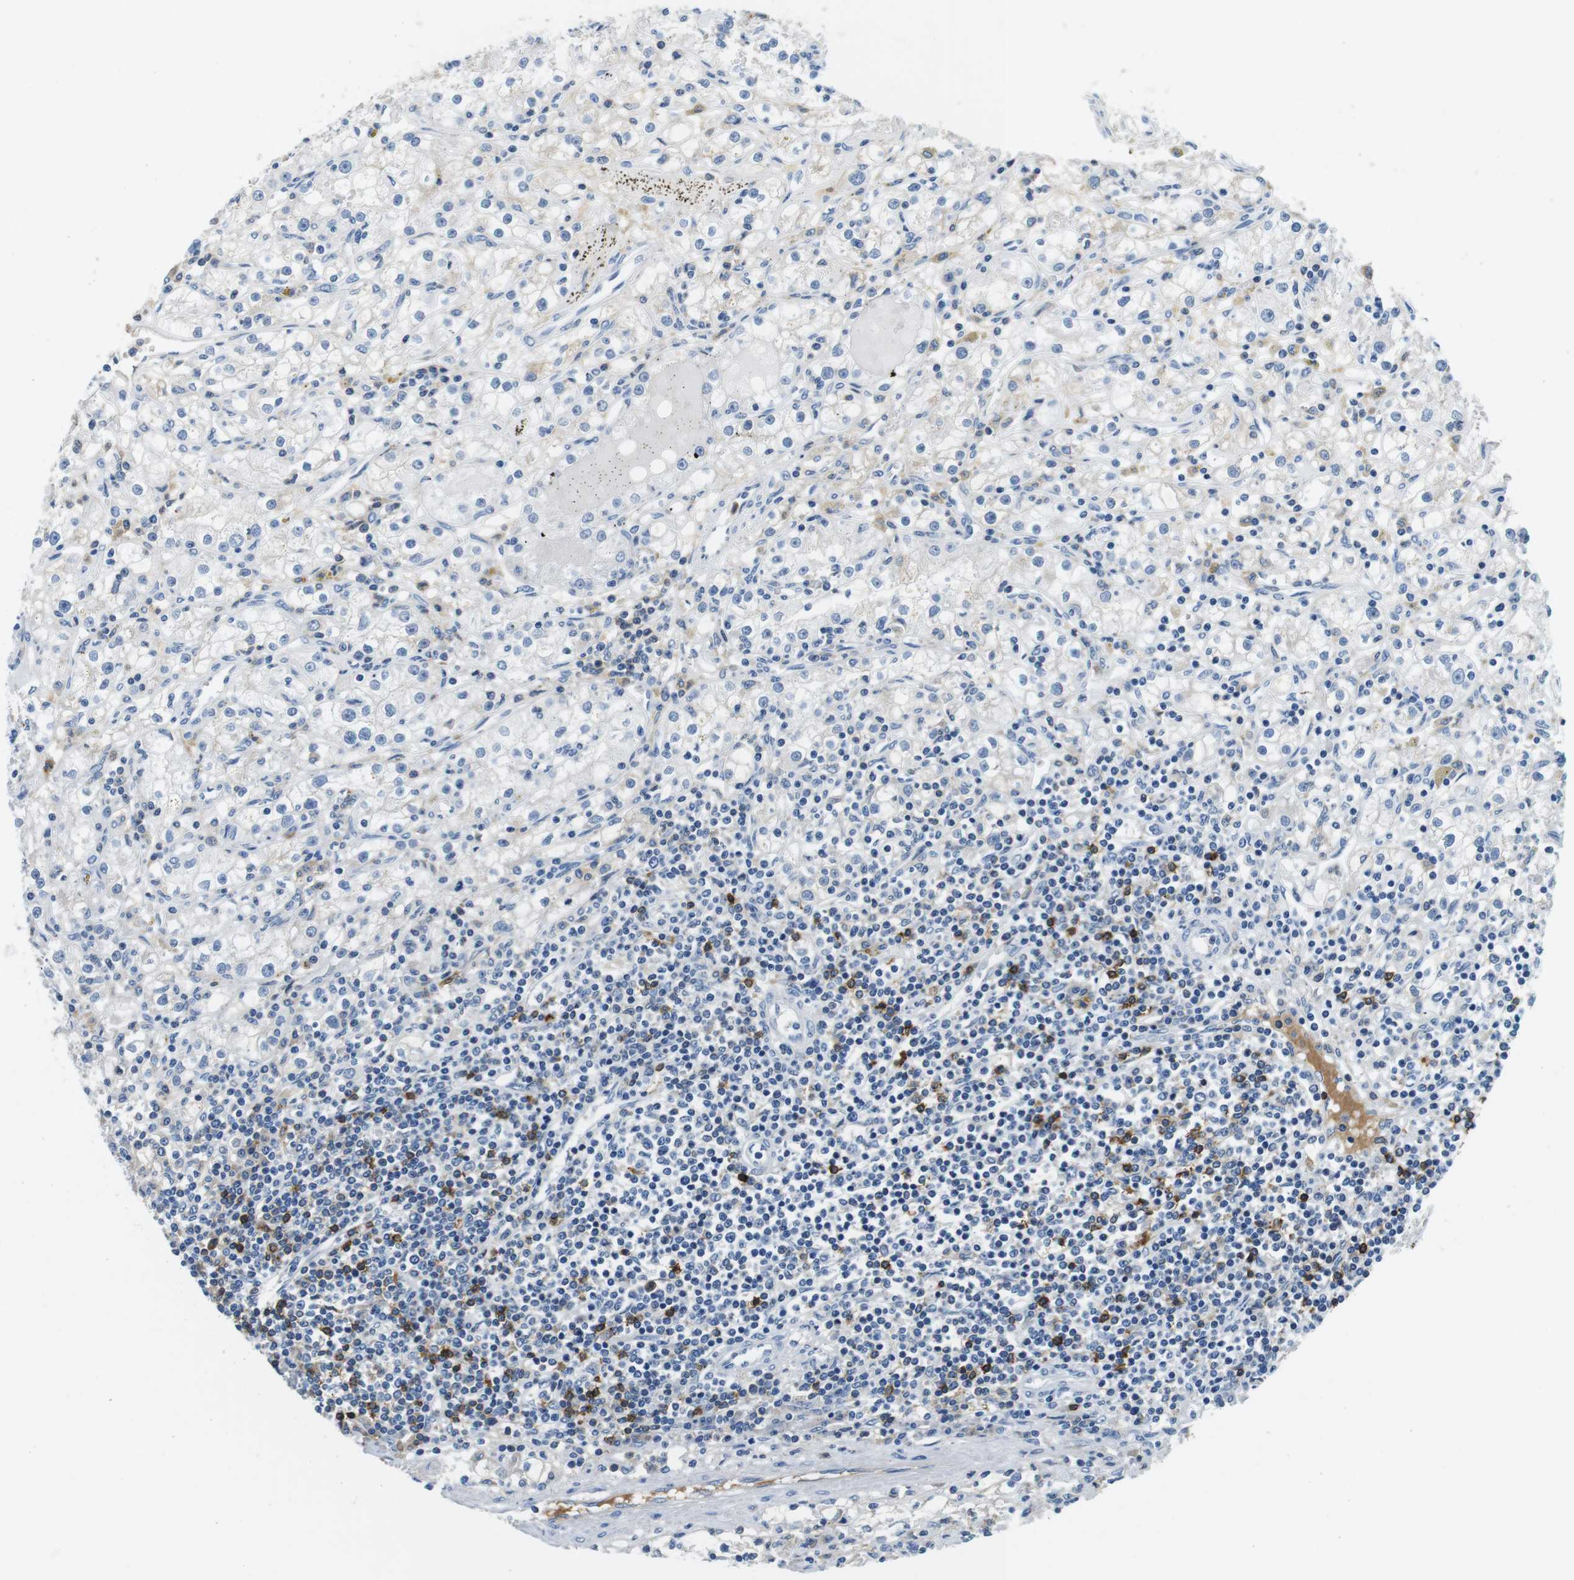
{"staining": {"intensity": "negative", "quantity": "none", "location": "none"}, "tissue": "renal cancer", "cell_type": "Tumor cells", "image_type": "cancer", "snomed": [{"axis": "morphology", "description": "Adenocarcinoma, NOS"}, {"axis": "topography", "description": "Kidney"}], "caption": "This is a image of immunohistochemistry staining of adenocarcinoma (renal), which shows no staining in tumor cells.", "gene": "IGHD", "patient": {"sex": "male", "age": 56}}